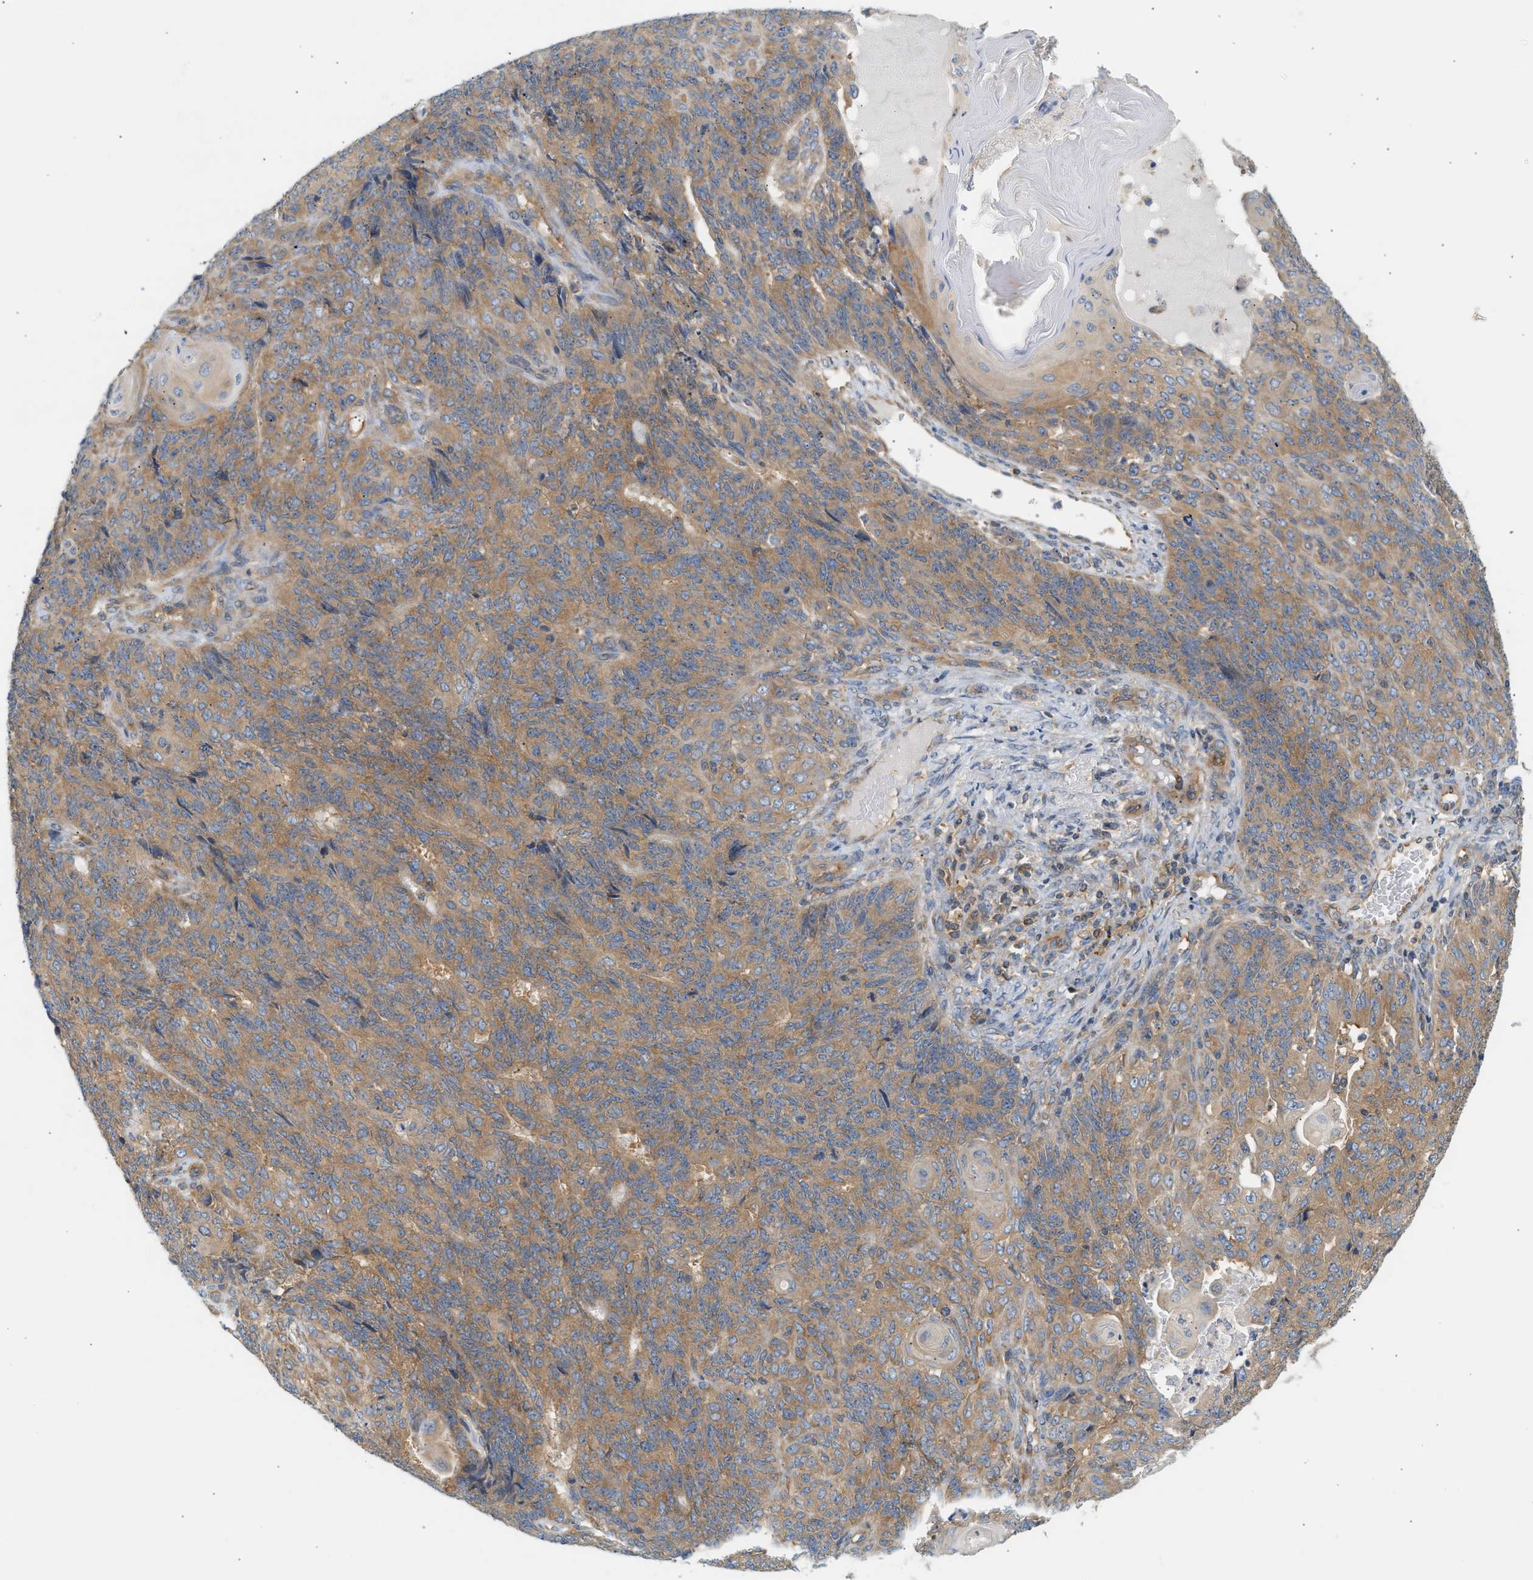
{"staining": {"intensity": "moderate", "quantity": ">75%", "location": "cytoplasmic/membranous"}, "tissue": "endometrial cancer", "cell_type": "Tumor cells", "image_type": "cancer", "snomed": [{"axis": "morphology", "description": "Adenocarcinoma, NOS"}, {"axis": "topography", "description": "Endometrium"}], "caption": "Adenocarcinoma (endometrial) stained with a protein marker demonstrates moderate staining in tumor cells.", "gene": "PAFAH1B1", "patient": {"sex": "female", "age": 32}}